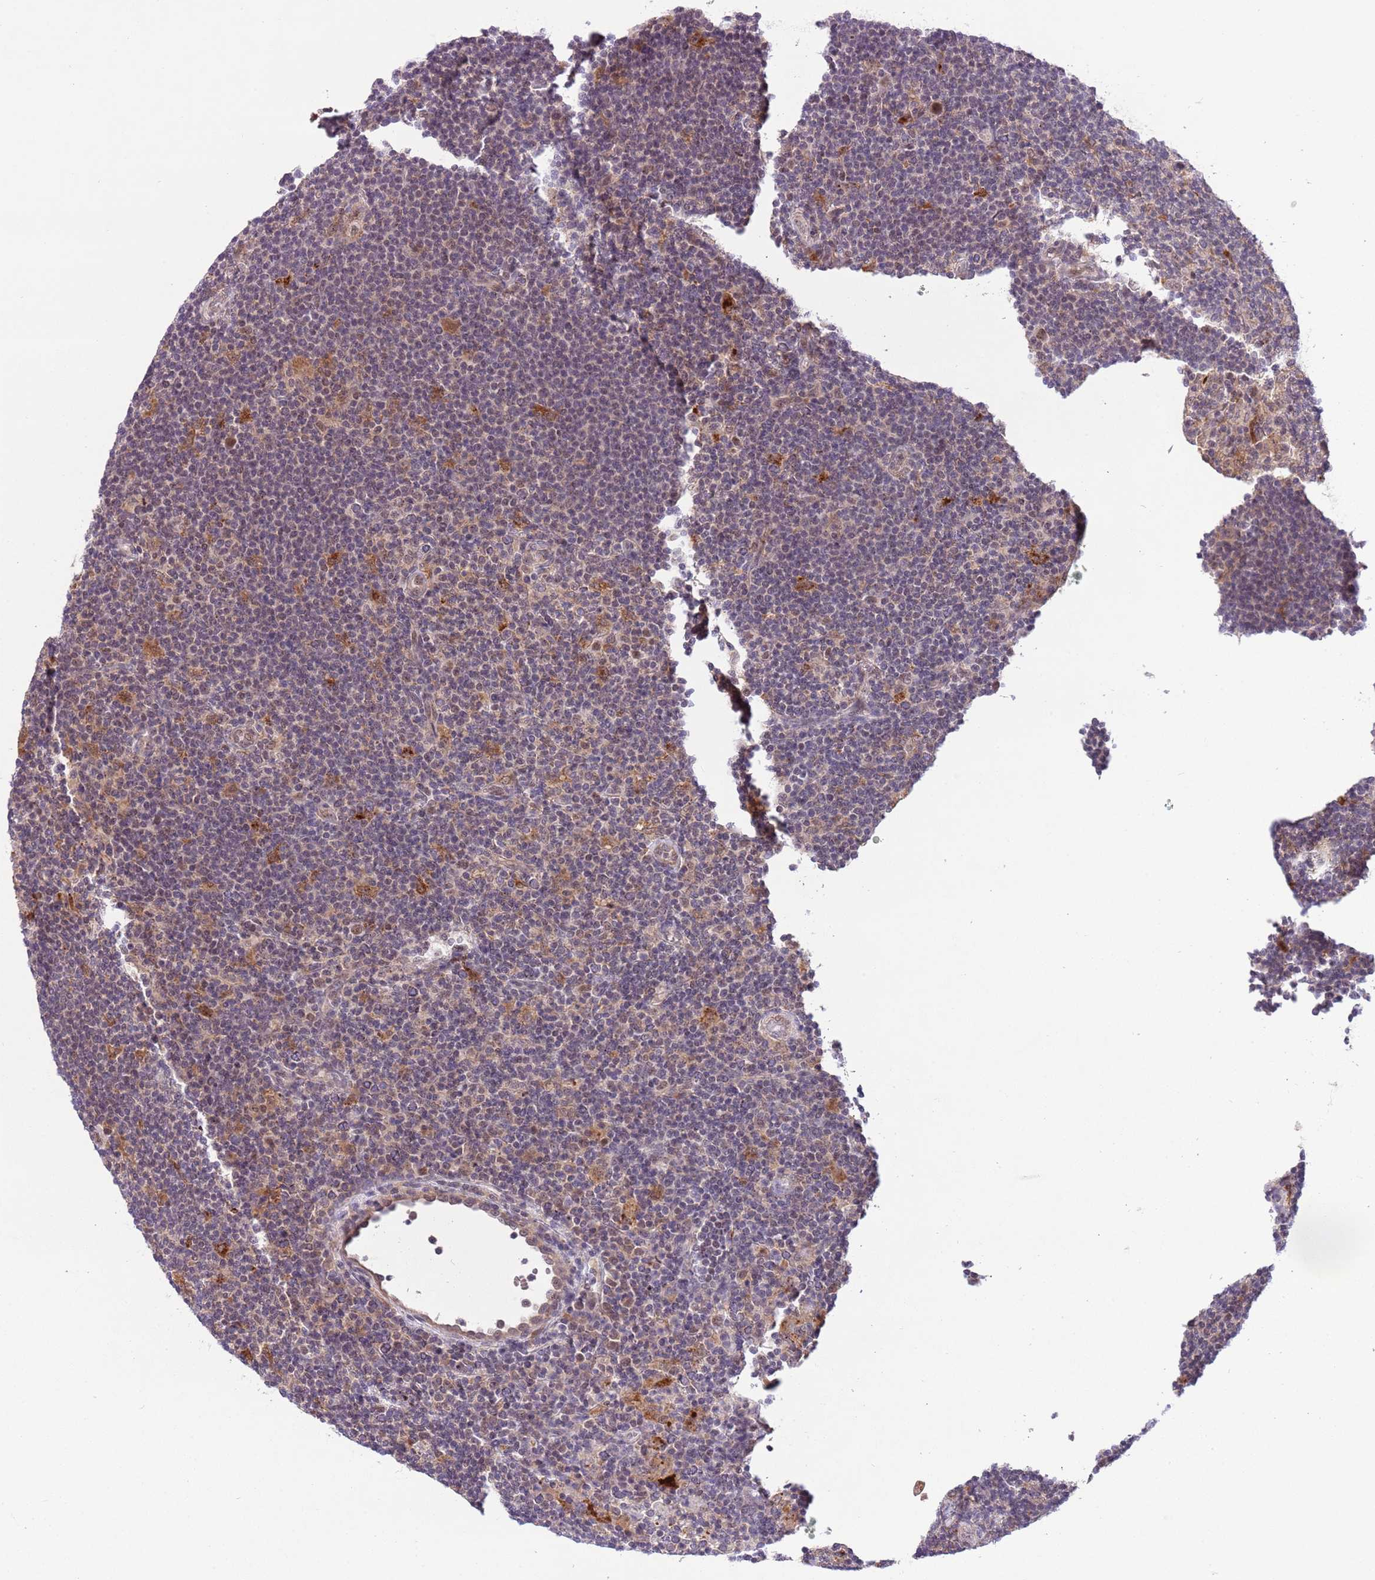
{"staining": {"intensity": "weak", "quantity": "25%-75%", "location": "cytoplasmic/membranous,nuclear"}, "tissue": "lymphoma", "cell_type": "Tumor cells", "image_type": "cancer", "snomed": [{"axis": "morphology", "description": "Hodgkin's disease, NOS"}, {"axis": "topography", "description": "Lymph node"}], "caption": "Protein expression analysis of human lymphoma reveals weak cytoplasmic/membranous and nuclear expression in about 25%-75% of tumor cells.", "gene": "TRIM27", "patient": {"sex": "female", "age": 57}}